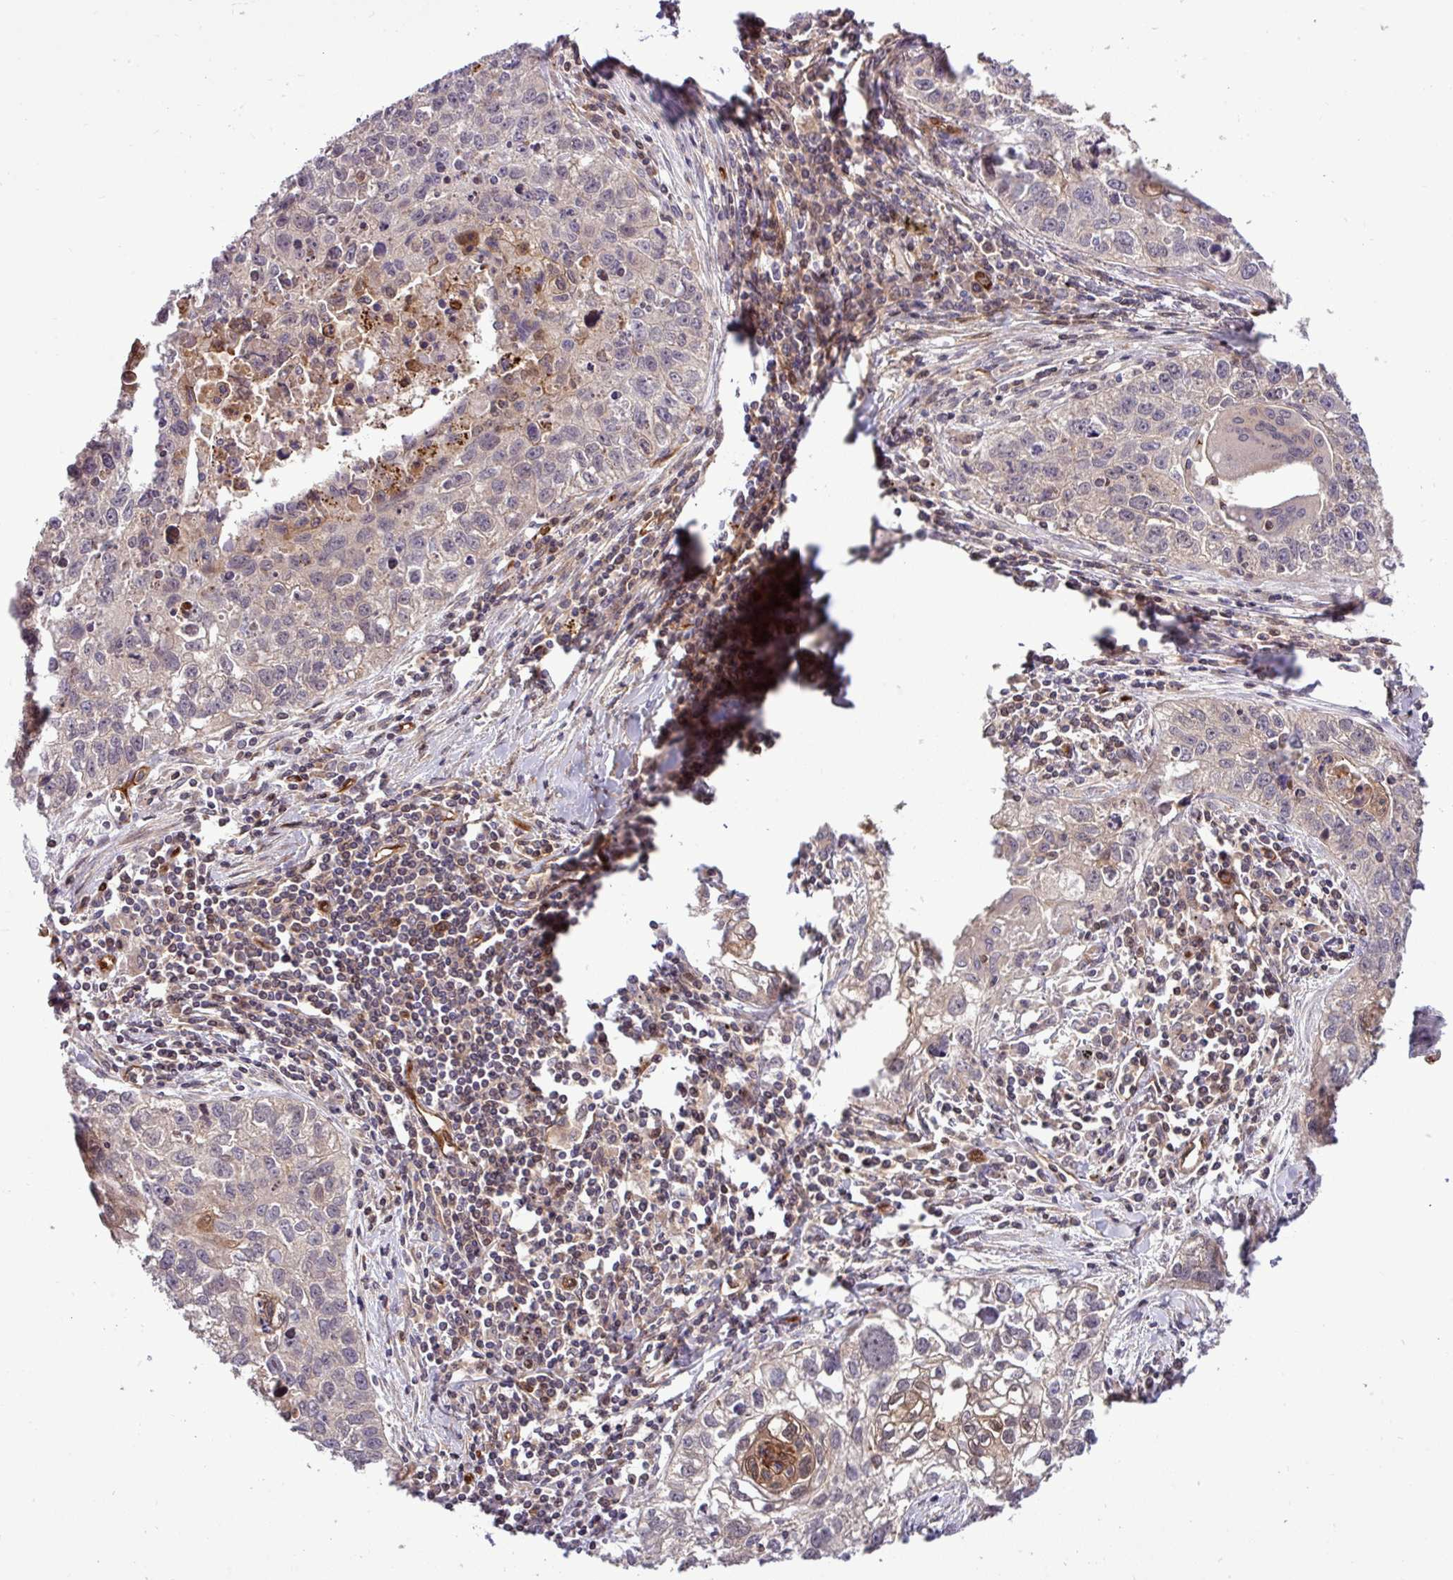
{"staining": {"intensity": "moderate", "quantity": "<25%", "location": "cytoplasmic/membranous,nuclear"}, "tissue": "lung cancer", "cell_type": "Tumor cells", "image_type": "cancer", "snomed": [{"axis": "morphology", "description": "Squamous cell carcinoma, NOS"}, {"axis": "topography", "description": "Lung"}], "caption": "Immunohistochemistry (IHC) histopathology image of squamous cell carcinoma (lung) stained for a protein (brown), which shows low levels of moderate cytoplasmic/membranous and nuclear positivity in about <25% of tumor cells.", "gene": "CARHSP1", "patient": {"sex": "male", "age": 74}}